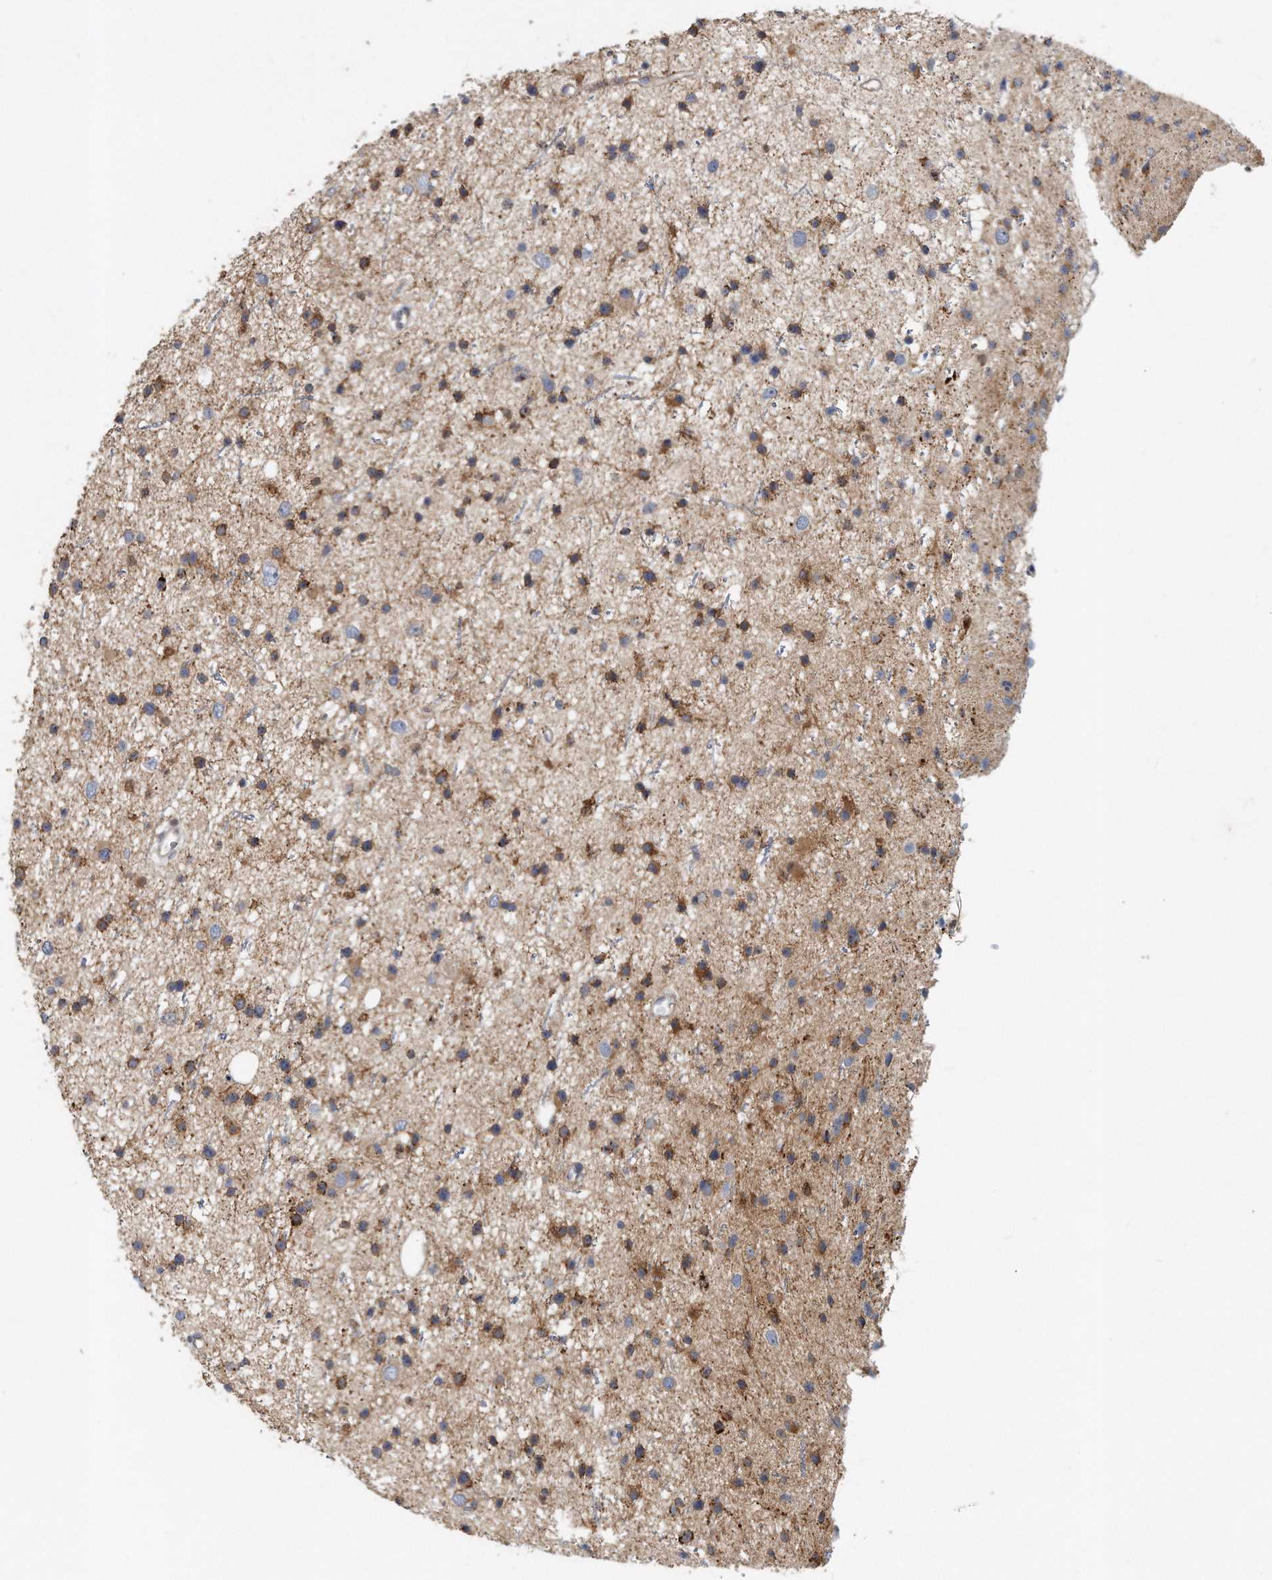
{"staining": {"intensity": "moderate", "quantity": ">75%", "location": "cytoplasmic/membranous"}, "tissue": "glioma", "cell_type": "Tumor cells", "image_type": "cancer", "snomed": [{"axis": "morphology", "description": "Glioma, malignant, Low grade"}, {"axis": "topography", "description": "Cerebral cortex"}], "caption": "Human low-grade glioma (malignant) stained for a protein (brown) displays moderate cytoplasmic/membranous positive expression in approximately >75% of tumor cells.", "gene": "PCDH8", "patient": {"sex": "female", "age": 39}}